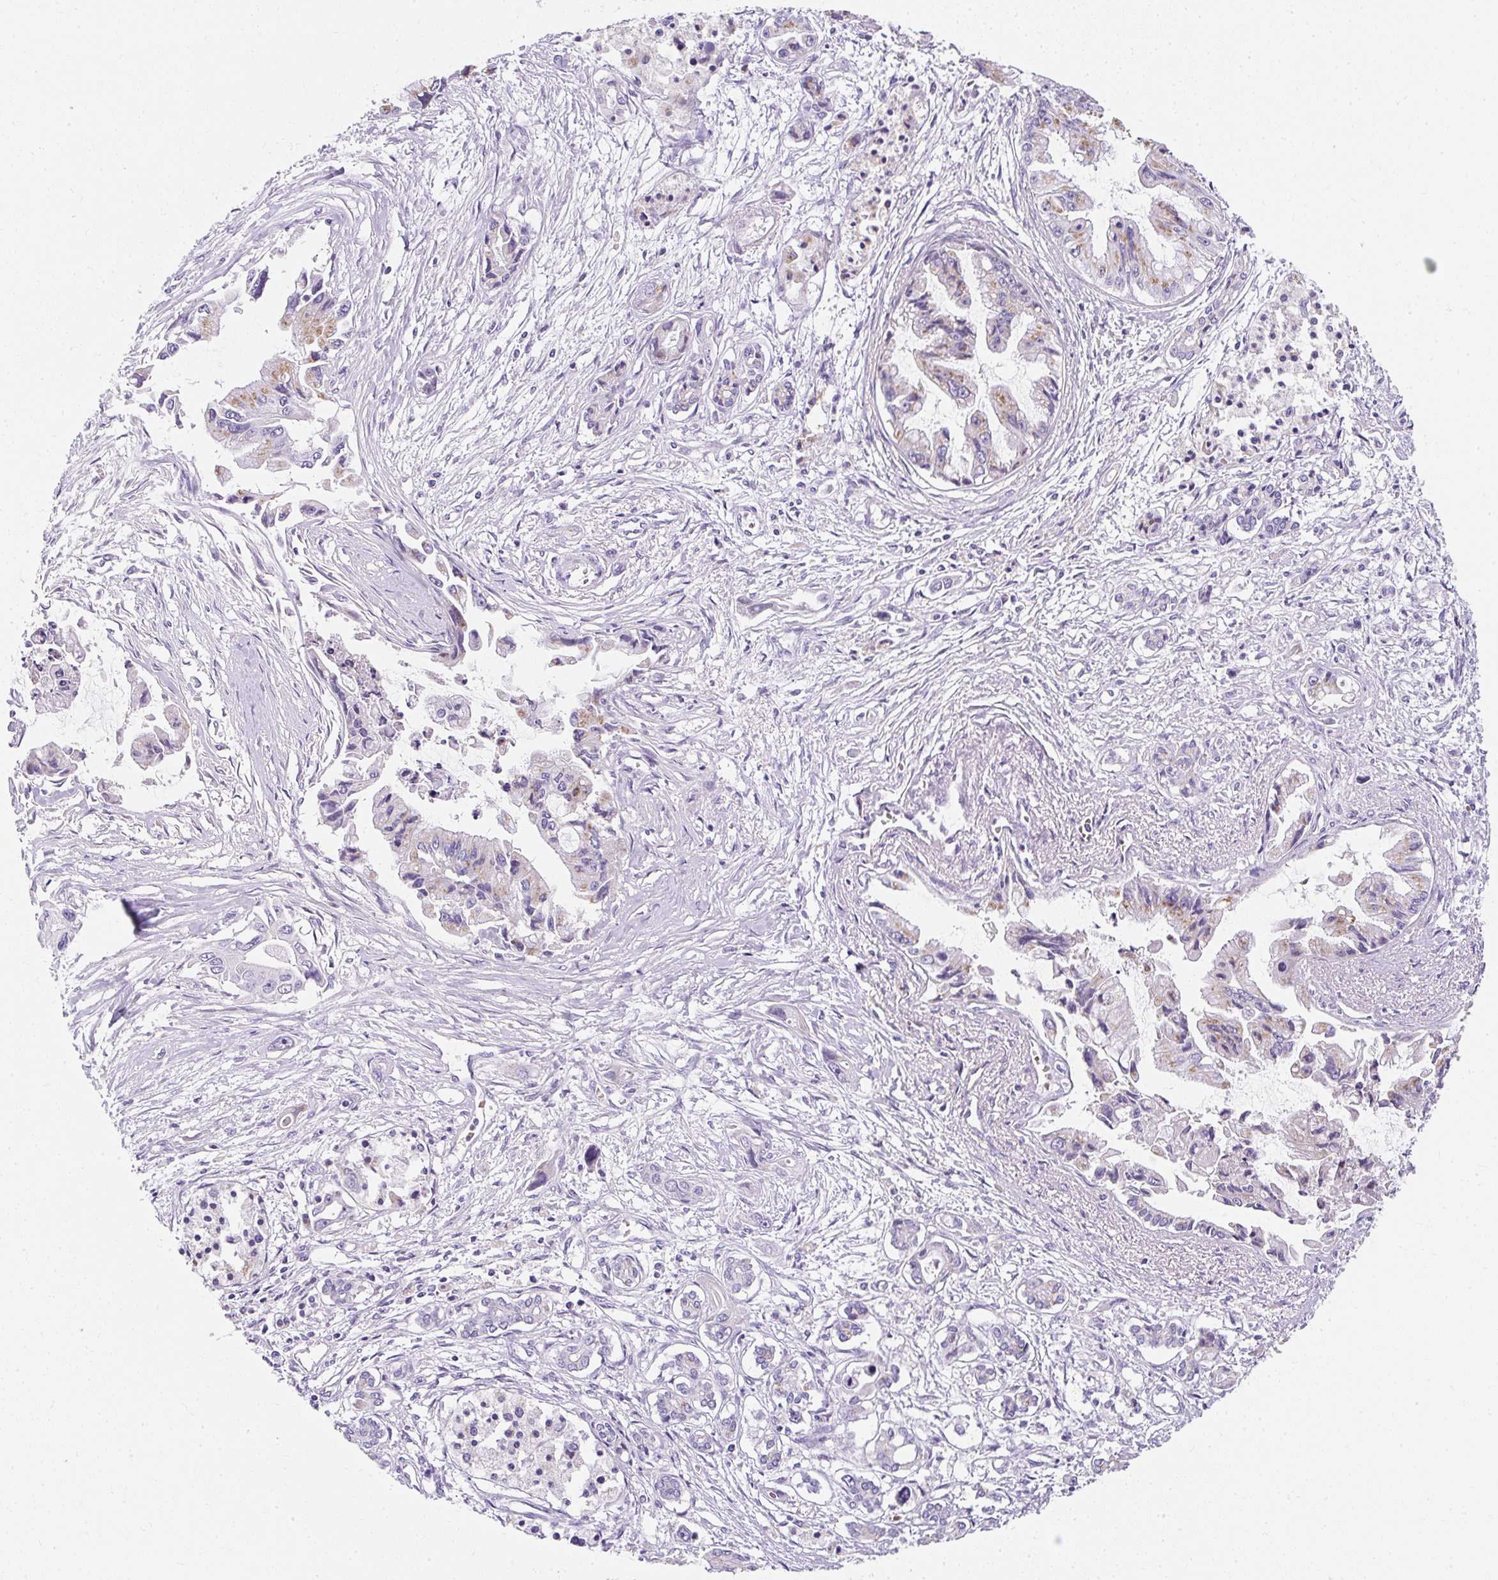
{"staining": {"intensity": "weak", "quantity": "25%-75%", "location": "cytoplasmic/membranous"}, "tissue": "pancreatic cancer", "cell_type": "Tumor cells", "image_type": "cancer", "snomed": [{"axis": "morphology", "description": "Adenocarcinoma, NOS"}, {"axis": "topography", "description": "Pancreas"}], "caption": "Immunohistochemistry (IHC) (DAB (3,3'-diaminobenzidine)) staining of pancreatic adenocarcinoma exhibits weak cytoplasmic/membranous protein positivity in about 25%-75% of tumor cells.", "gene": "DTX4", "patient": {"sex": "male", "age": 84}}